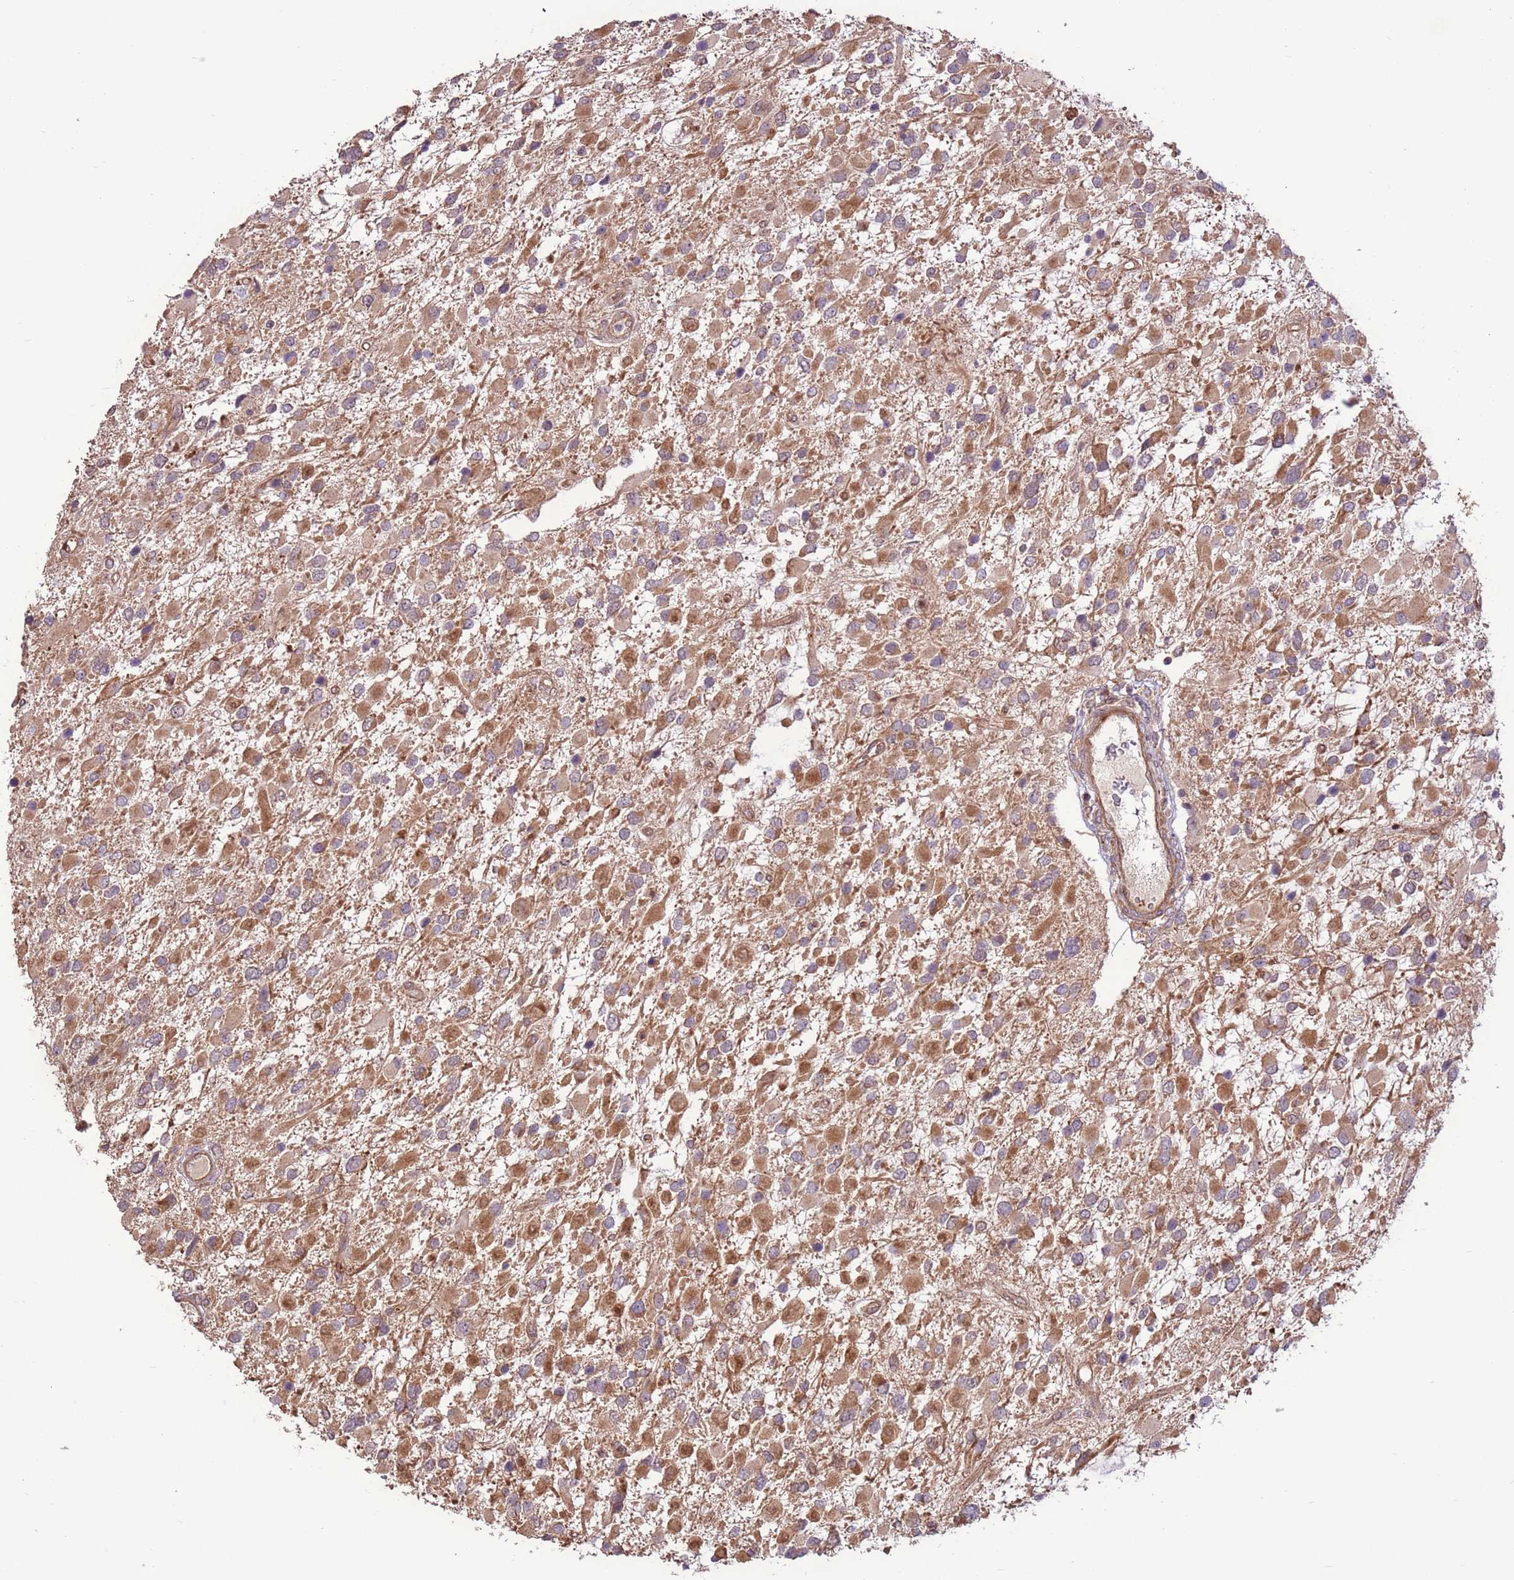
{"staining": {"intensity": "moderate", "quantity": ">75%", "location": "cytoplasmic/membranous,nuclear"}, "tissue": "glioma", "cell_type": "Tumor cells", "image_type": "cancer", "snomed": [{"axis": "morphology", "description": "Glioma, malignant, High grade"}, {"axis": "topography", "description": "Brain"}], "caption": "Moderate cytoplasmic/membranous and nuclear positivity is present in about >75% of tumor cells in malignant high-grade glioma. (IHC, brightfield microscopy, high magnification).", "gene": "CCDC112", "patient": {"sex": "male", "age": 53}}